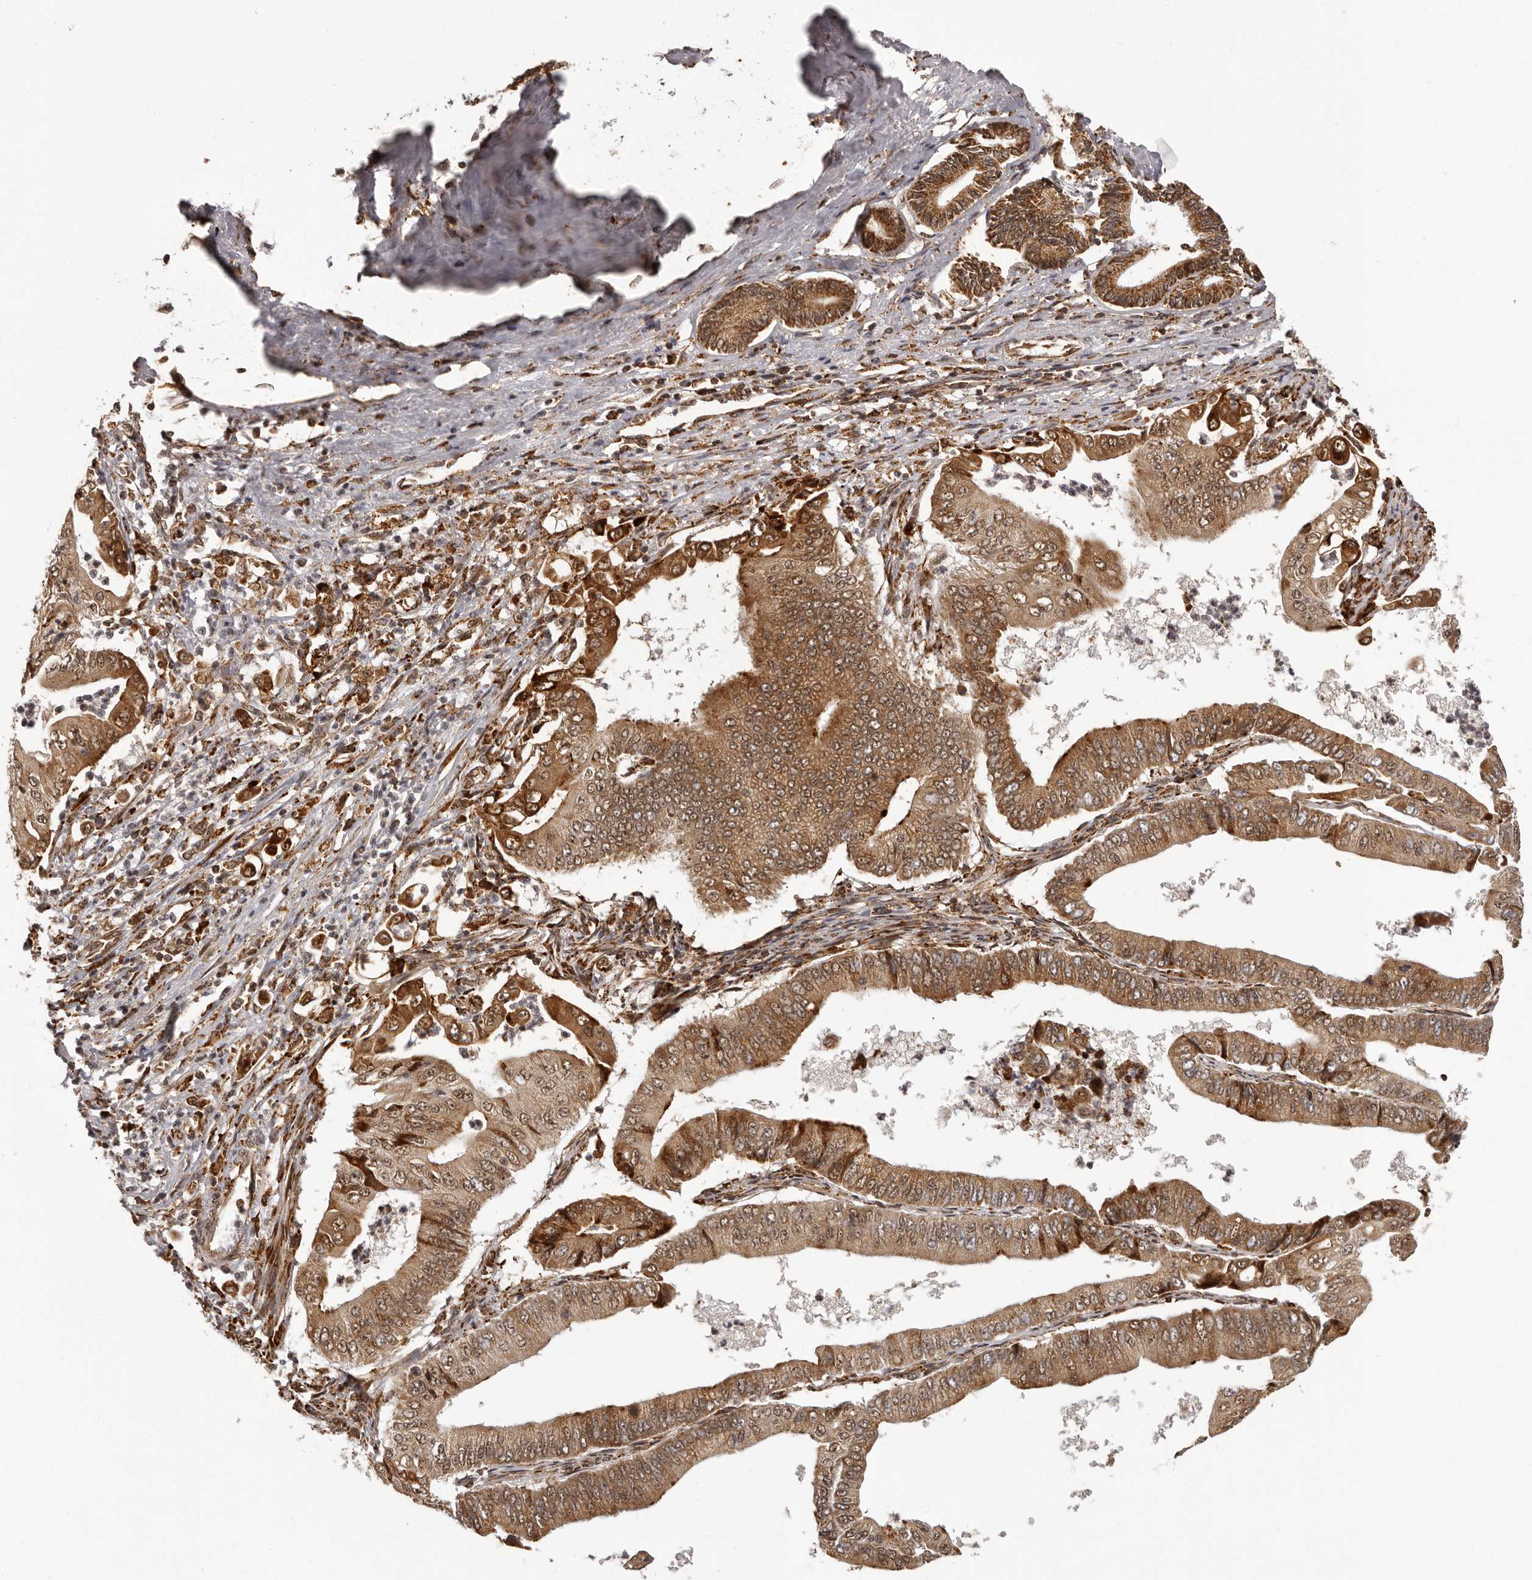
{"staining": {"intensity": "moderate", "quantity": ">75%", "location": "cytoplasmic/membranous,nuclear"}, "tissue": "pancreatic cancer", "cell_type": "Tumor cells", "image_type": "cancer", "snomed": [{"axis": "morphology", "description": "Adenocarcinoma, NOS"}, {"axis": "topography", "description": "Pancreas"}], "caption": "Adenocarcinoma (pancreatic) stained with DAB (3,3'-diaminobenzidine) immunohistochemistry reveals medium levels of moderate cytoplasmic/membranous and nuclear positivity in approximately >75% of tumor cells.", "gene": "IL32", "patient": {"sex": "female", "age": 77}}